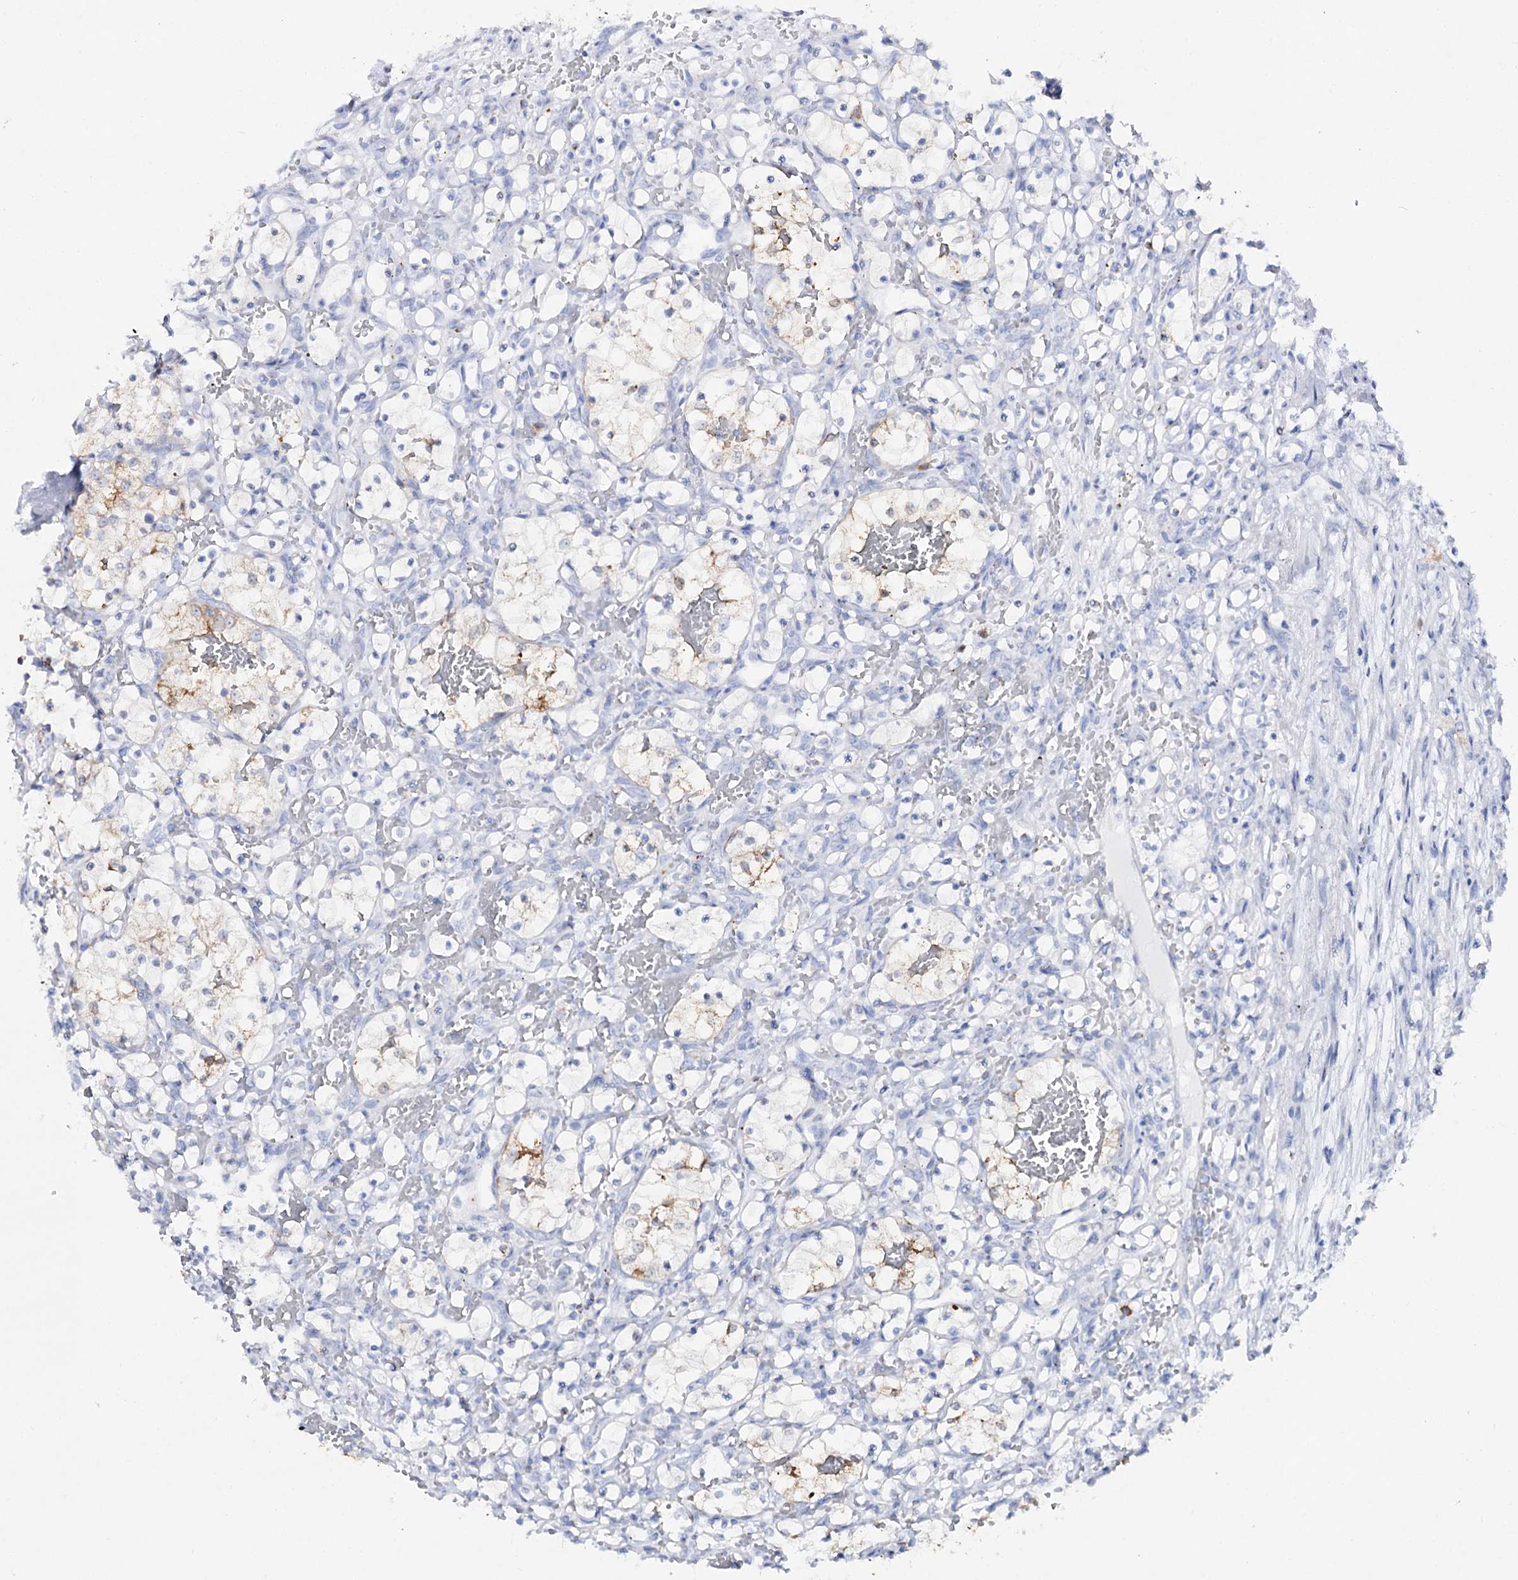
{"staining": {"intensity": "negative", "quantity": "none", "location": "none"}, "tissue": "renal cancer", "cell_type": "Tumor cells", "image_type": "cancer", "snomed": [{"axis": "morphology", "description": "Adenocarcinoma, NOS"}, {"axis": "topography", "description": "Kidney"}], "caption": "Human adenocarcinoma (renal) stained for a protein using IHC reveals no expression in tumor cells.", "gene": "SLC3A1", "patient": {"sex": "female", "age": 69}}